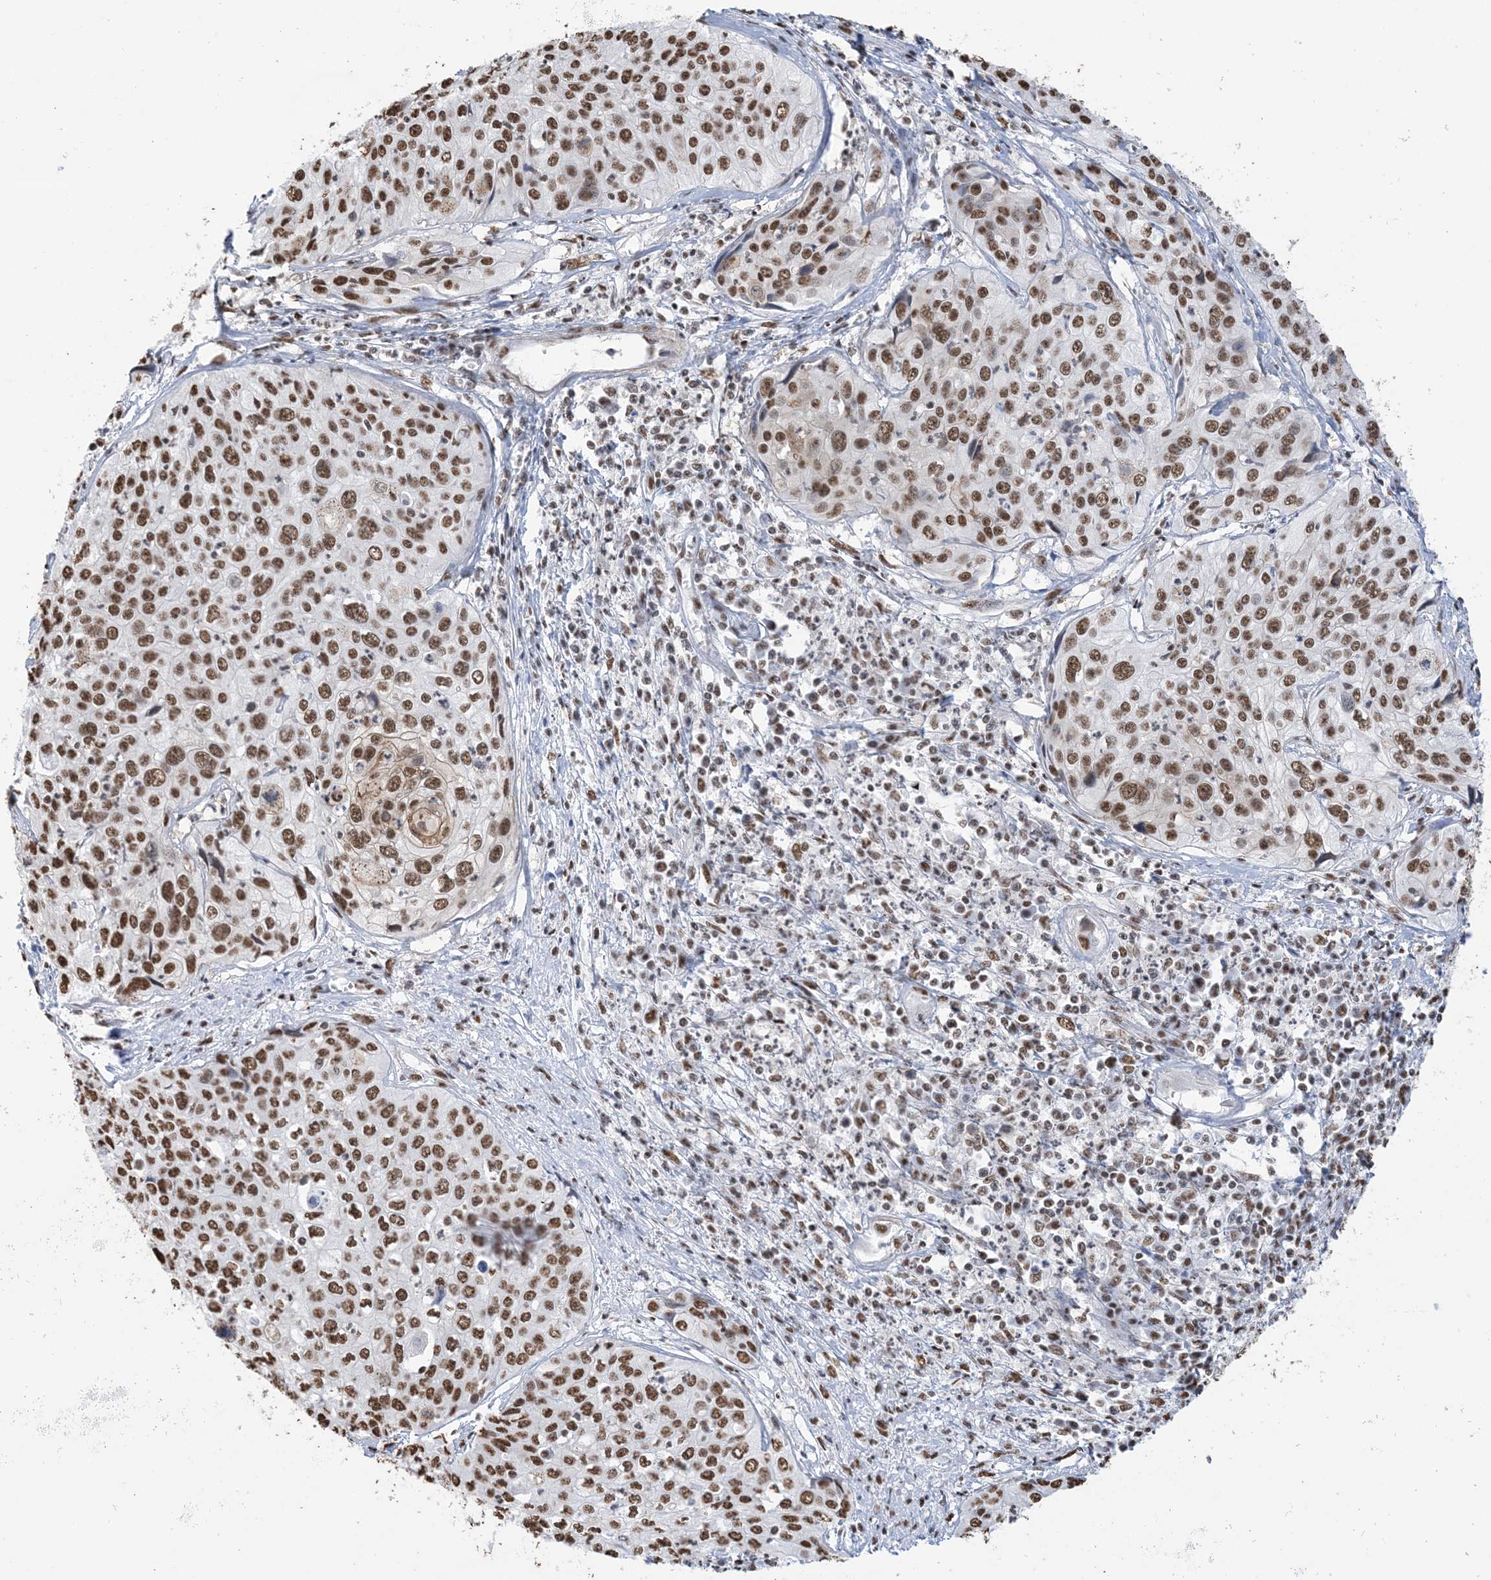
{"staining": {"intensity": "moderate", "quantity": ">75%", "location": "nuclear"}, "tissue": "cervical cancer", "cell_type": "Tumor cells", "image_type": "cancer", "snomed": [{"axis": "morphology", "description": "Squamous cell carcinoma, NOS"}, {"axis": "topography", "description": "Cervix"}], "caption": "A photomicrograph of cervical cancer stained for a protein shows moderate nuclear brown staining in tumor cells.", "gene": "ZNF792", "patient": {"sex": "female", "age": 31}}